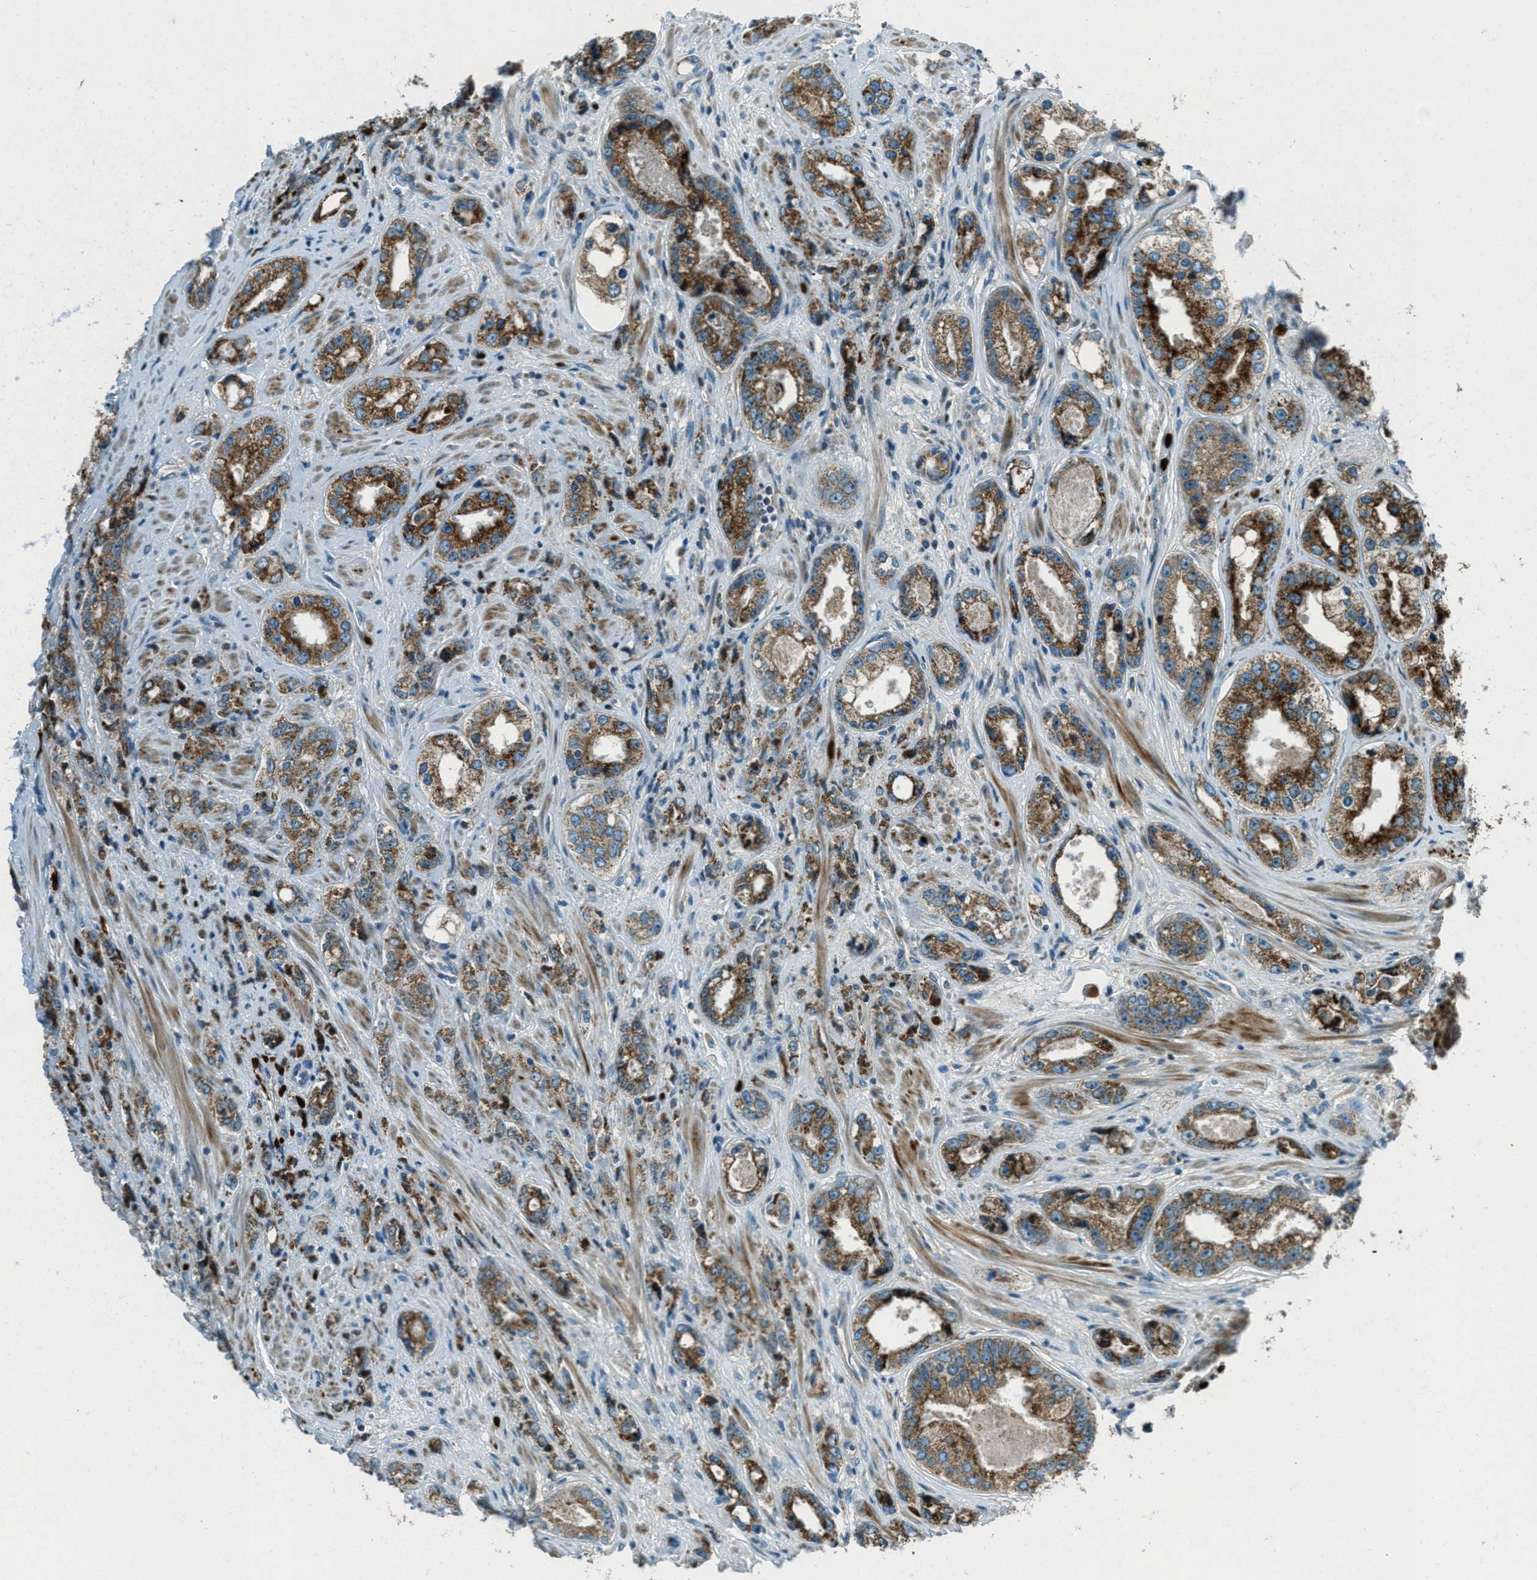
{"staining": {"intensity": "strong", "quantity": ">75%", "location": "cytoplasmic/membranous"}, "tissue": "prostate cancer", "cell_type": "Tumor cells", "image_type": "cancer", "snomed": [{"axis": "morphology", "description": "Adenocarcinoma, High grade"}, {"axis": "topography", "description": "Prostate"}], "caption": "Immunohistochemistry (DAB (3,3'-diaminobenzidine)) staining of prostate cancer exhibits strong cytoplasmic/membranous protein staining in approximately >75% of tumor cells. (DAB (3,3'-diaminobenzidine) IHC with brightfield microscopy, high magnification).", "gene": "FAR1", "patient": {"sex": "male", "age": 61}}